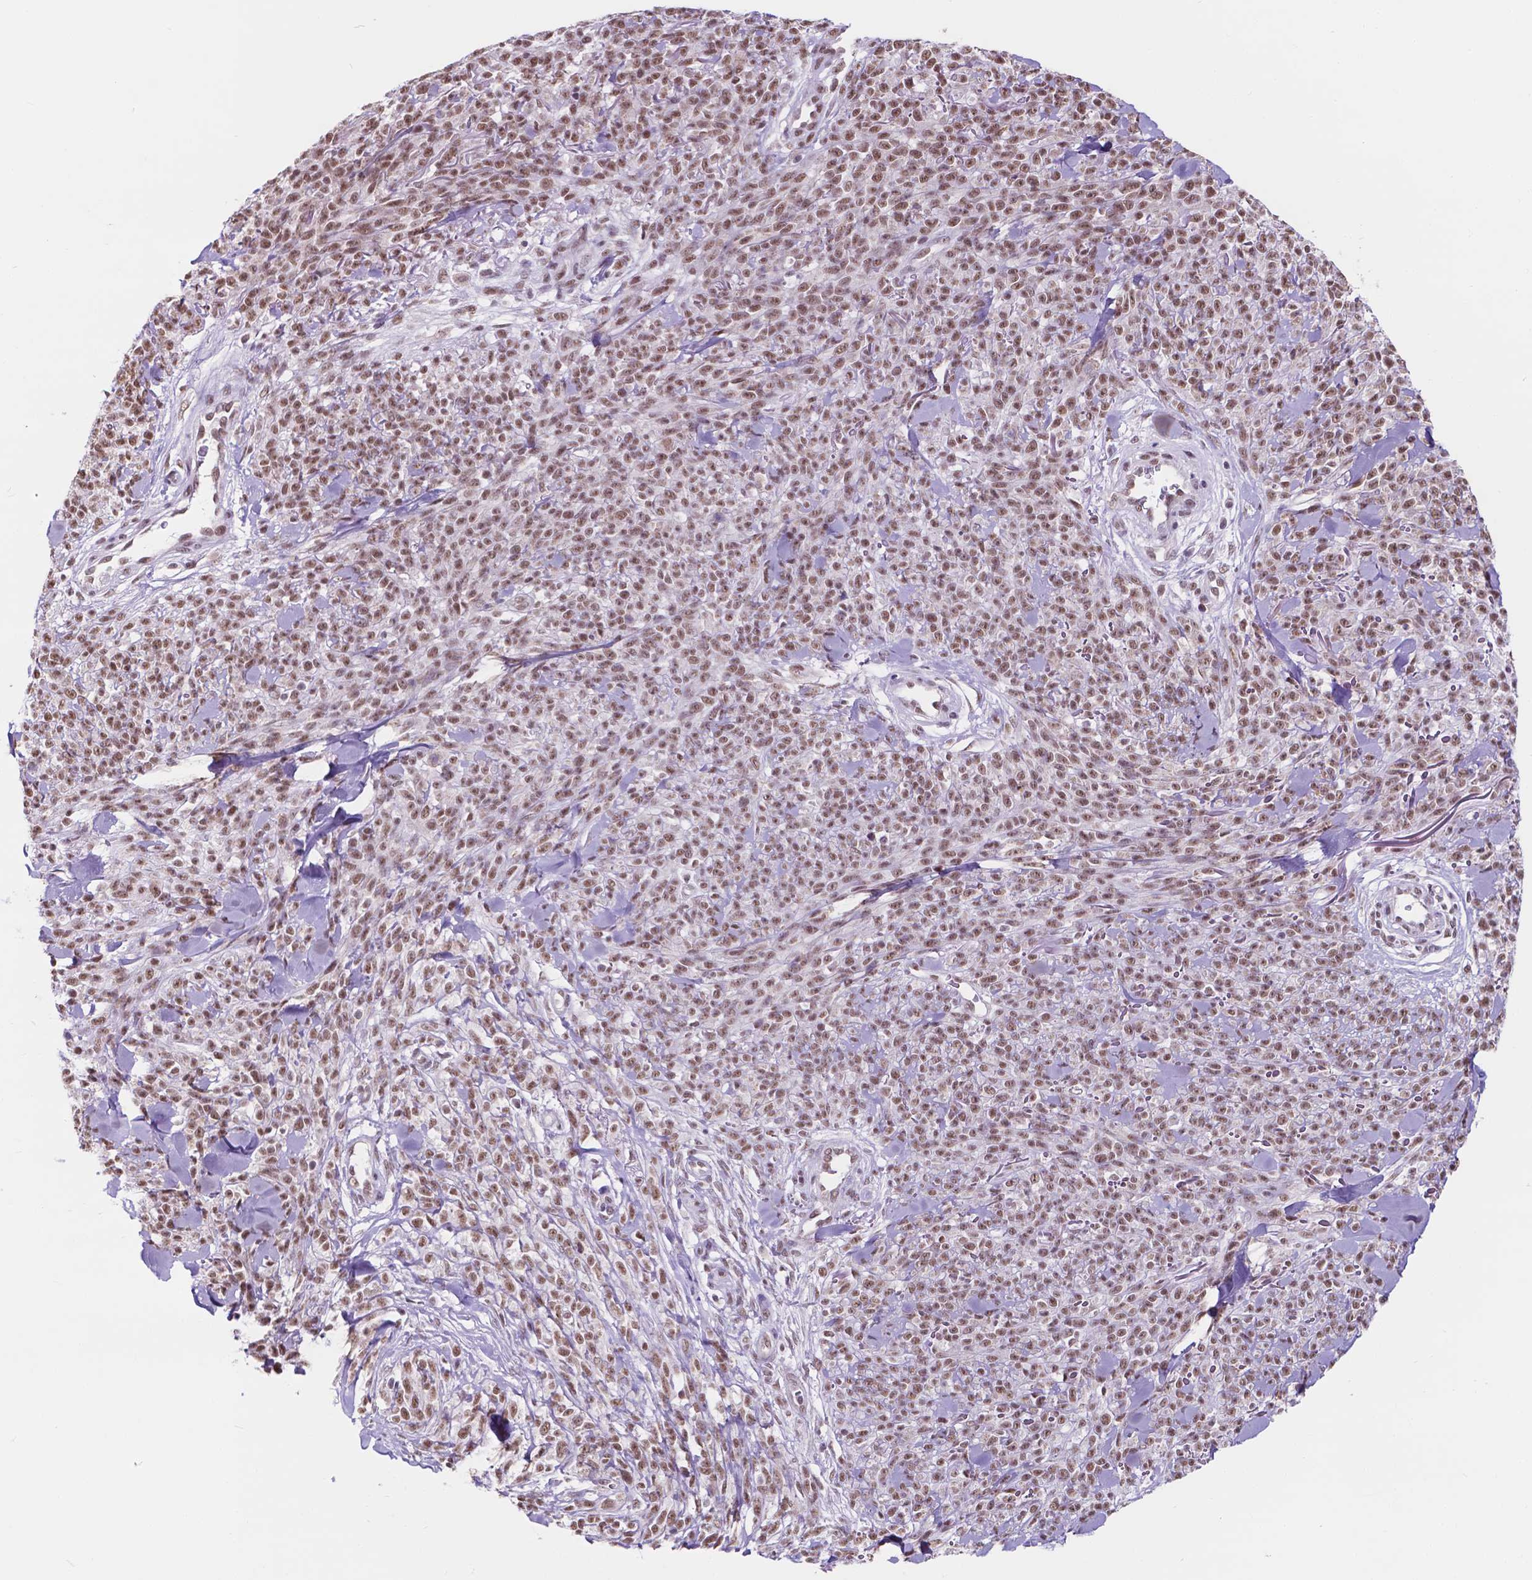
{"staining": {"intensity": "moderate", "quantity": ">75%", "location": "nuclear"}, "tissue": "melanoma", "cell_type": "Tumor cells", "image_type": "cancer", "snomed": [{"axis": "morphology", "description": "Malignant melanoma, NOS"}, {"axis": "topography", "description": "Skin"}, {"axis": "topography", "description": "Skin of trunk"}], "caption": "Approximately >75% of tumor cells in malignant melanoma show moderate nuclear protein staining as visualized by brown immunohistochemical staining.", "gene": "BCAS2", "patient": {"sex": "male", "age": 74}}